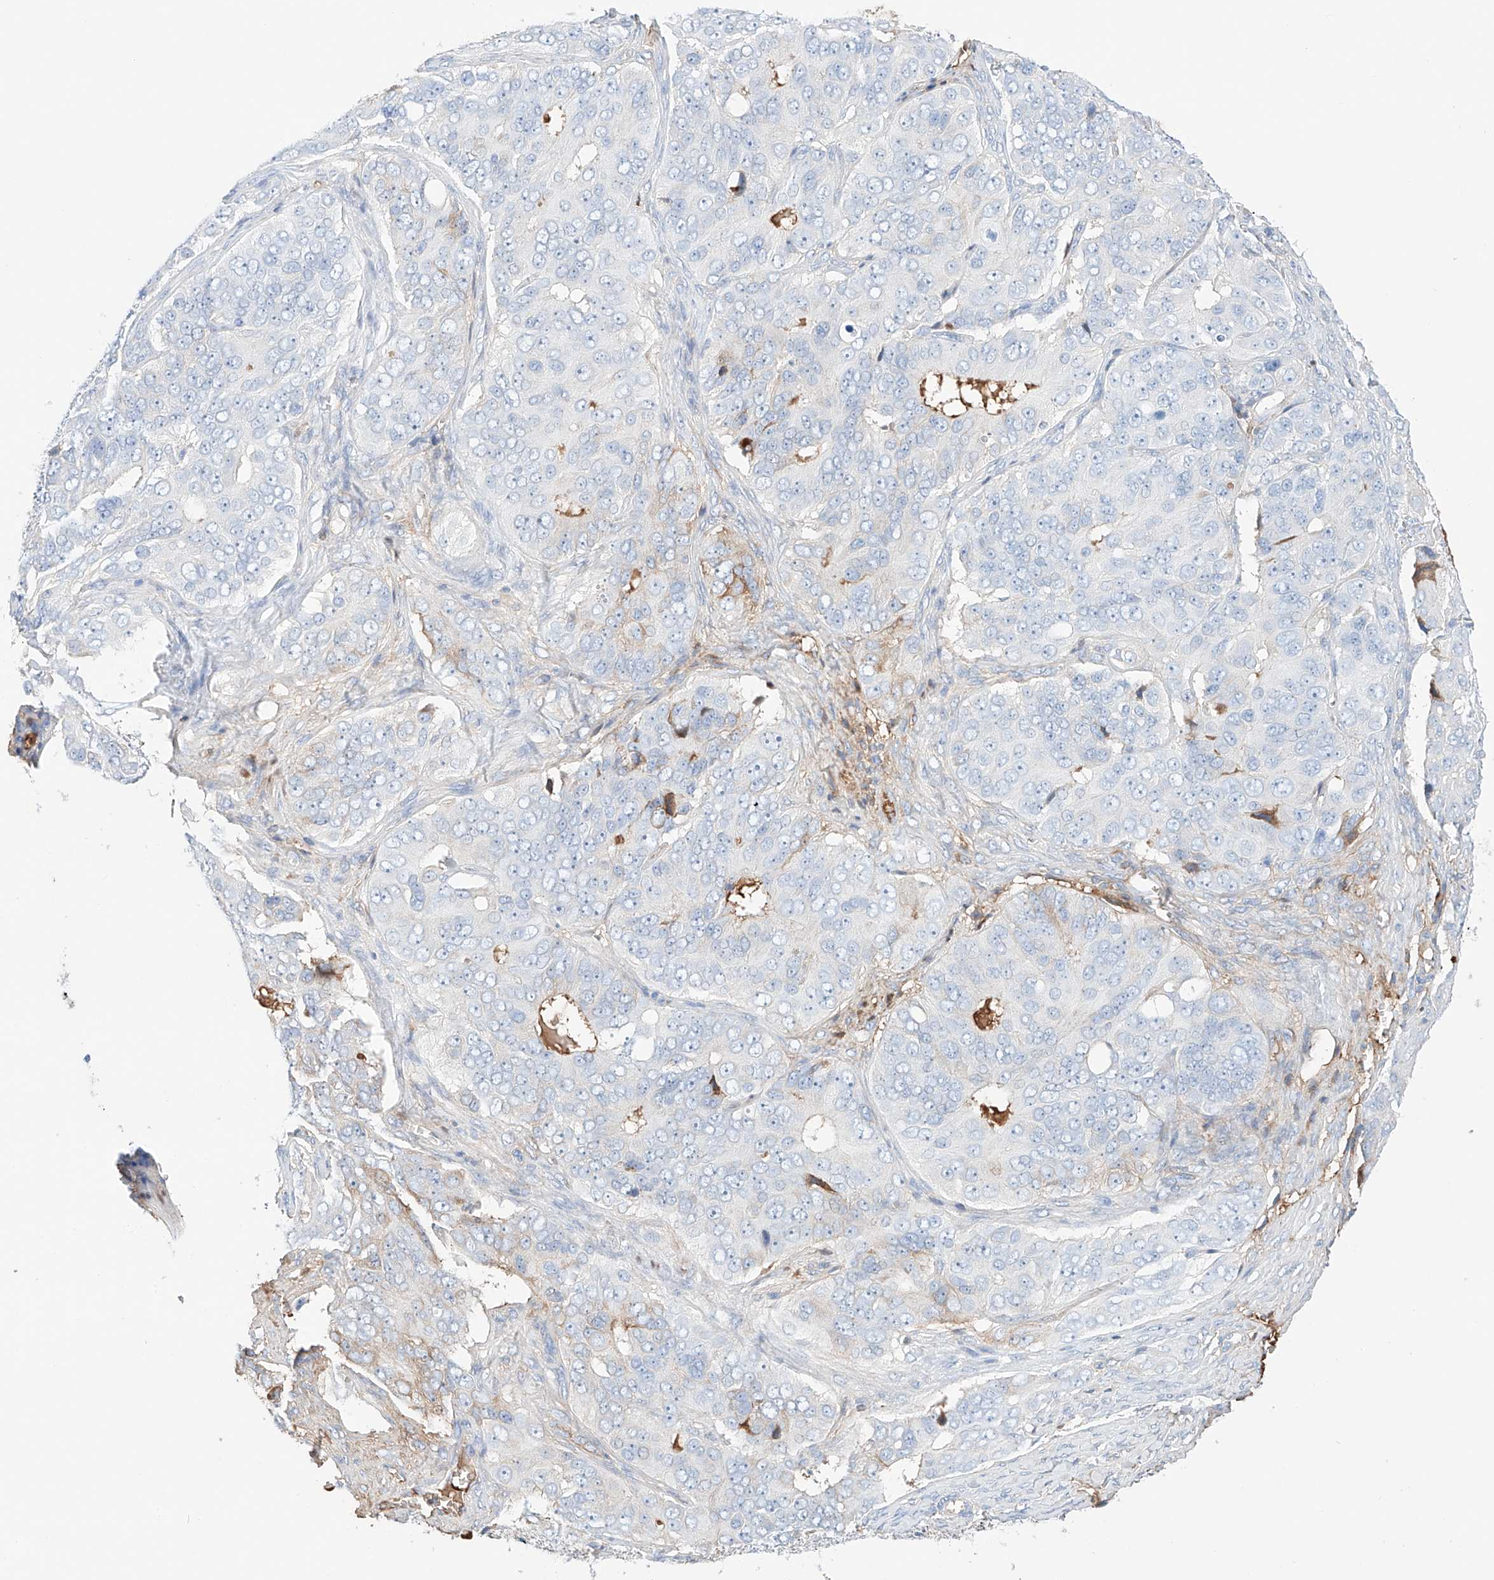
{"staining": {"intensity": "negative", "quantity": "none", "location": "none"}, "tissue": "ovarian cancer", "cell_type": "Tumor cells", "image_type": "cancer", "snomed": [{"axis": "morphology", "description": "Carcinoma, endometroid"}, {"axis": "topography", "description": "Ovary"}], "caption": "High power microscopy micrograph of an IHC photomicrograph of ovarian cancer (endometroid carcinoma), revealing no significant positivity in tumor cells.", "gene": "PGGT1B", "patient": {"sex": "female", "age": 51}}